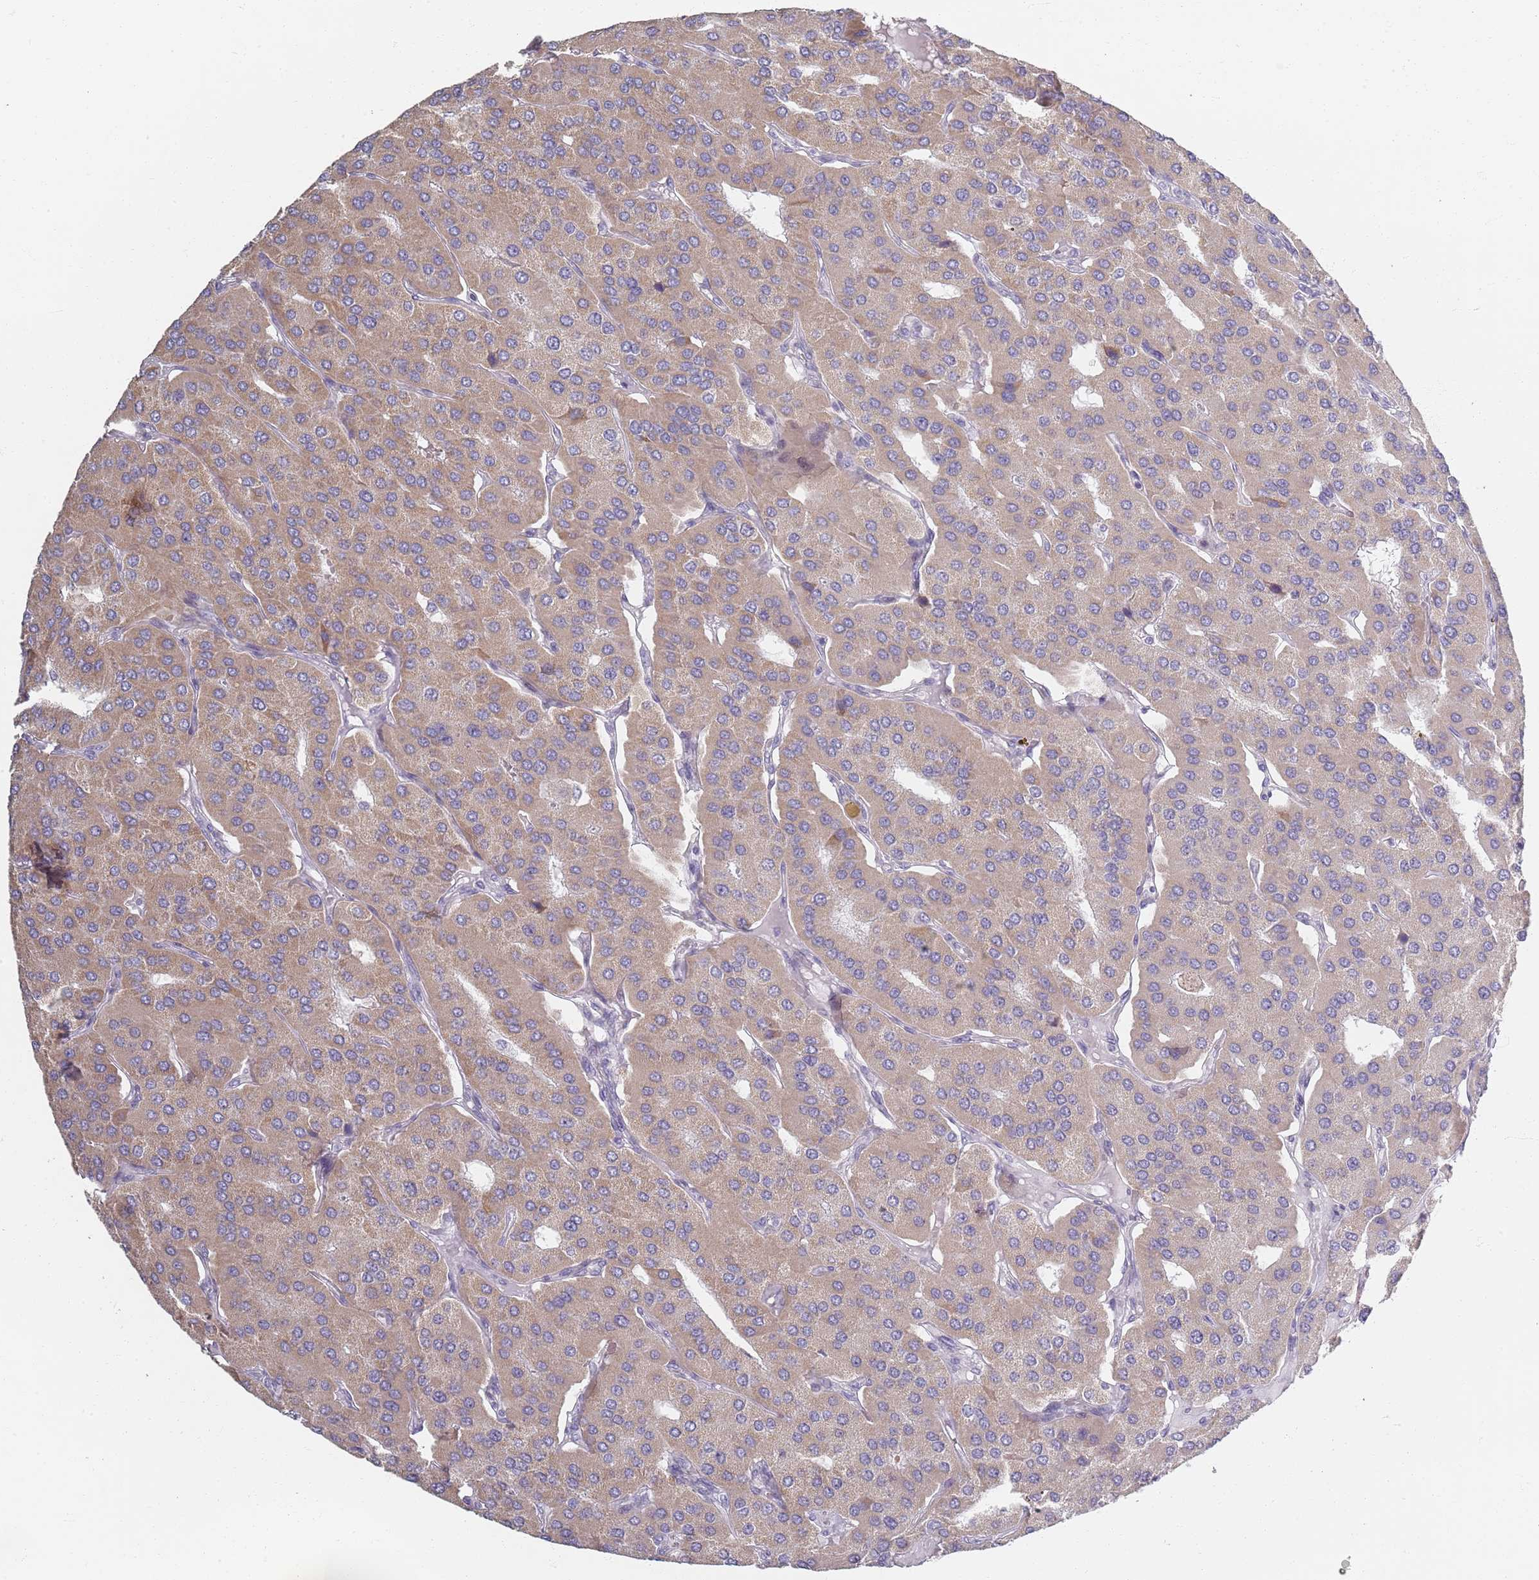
{"staining": {"intensity": "moderate", "quantity": ">75%", "location": "cytoplasmic/membranous"}, "tissue": "parathyroid gland", "cell_type": "Glandular cells", "image_type": "normal", "snomed": [{"axis": "morphology", "description": "Normal tissue, NOS"}, {"axis": "morphology", "description": "Adenoma, NOS"}, {"axis": "topography", "description": "Parathyroid gland"}], "caption": "Immunohistochemical staining of benign parathyroid gland shows >75% levels of moderate cytoplasmic/membranous protein positivity in approximately >75% of glandular cells. Nuclei are stained in blue.", "gene": "SYNGR3", "patient": {"sex": "female", "age": 86}}